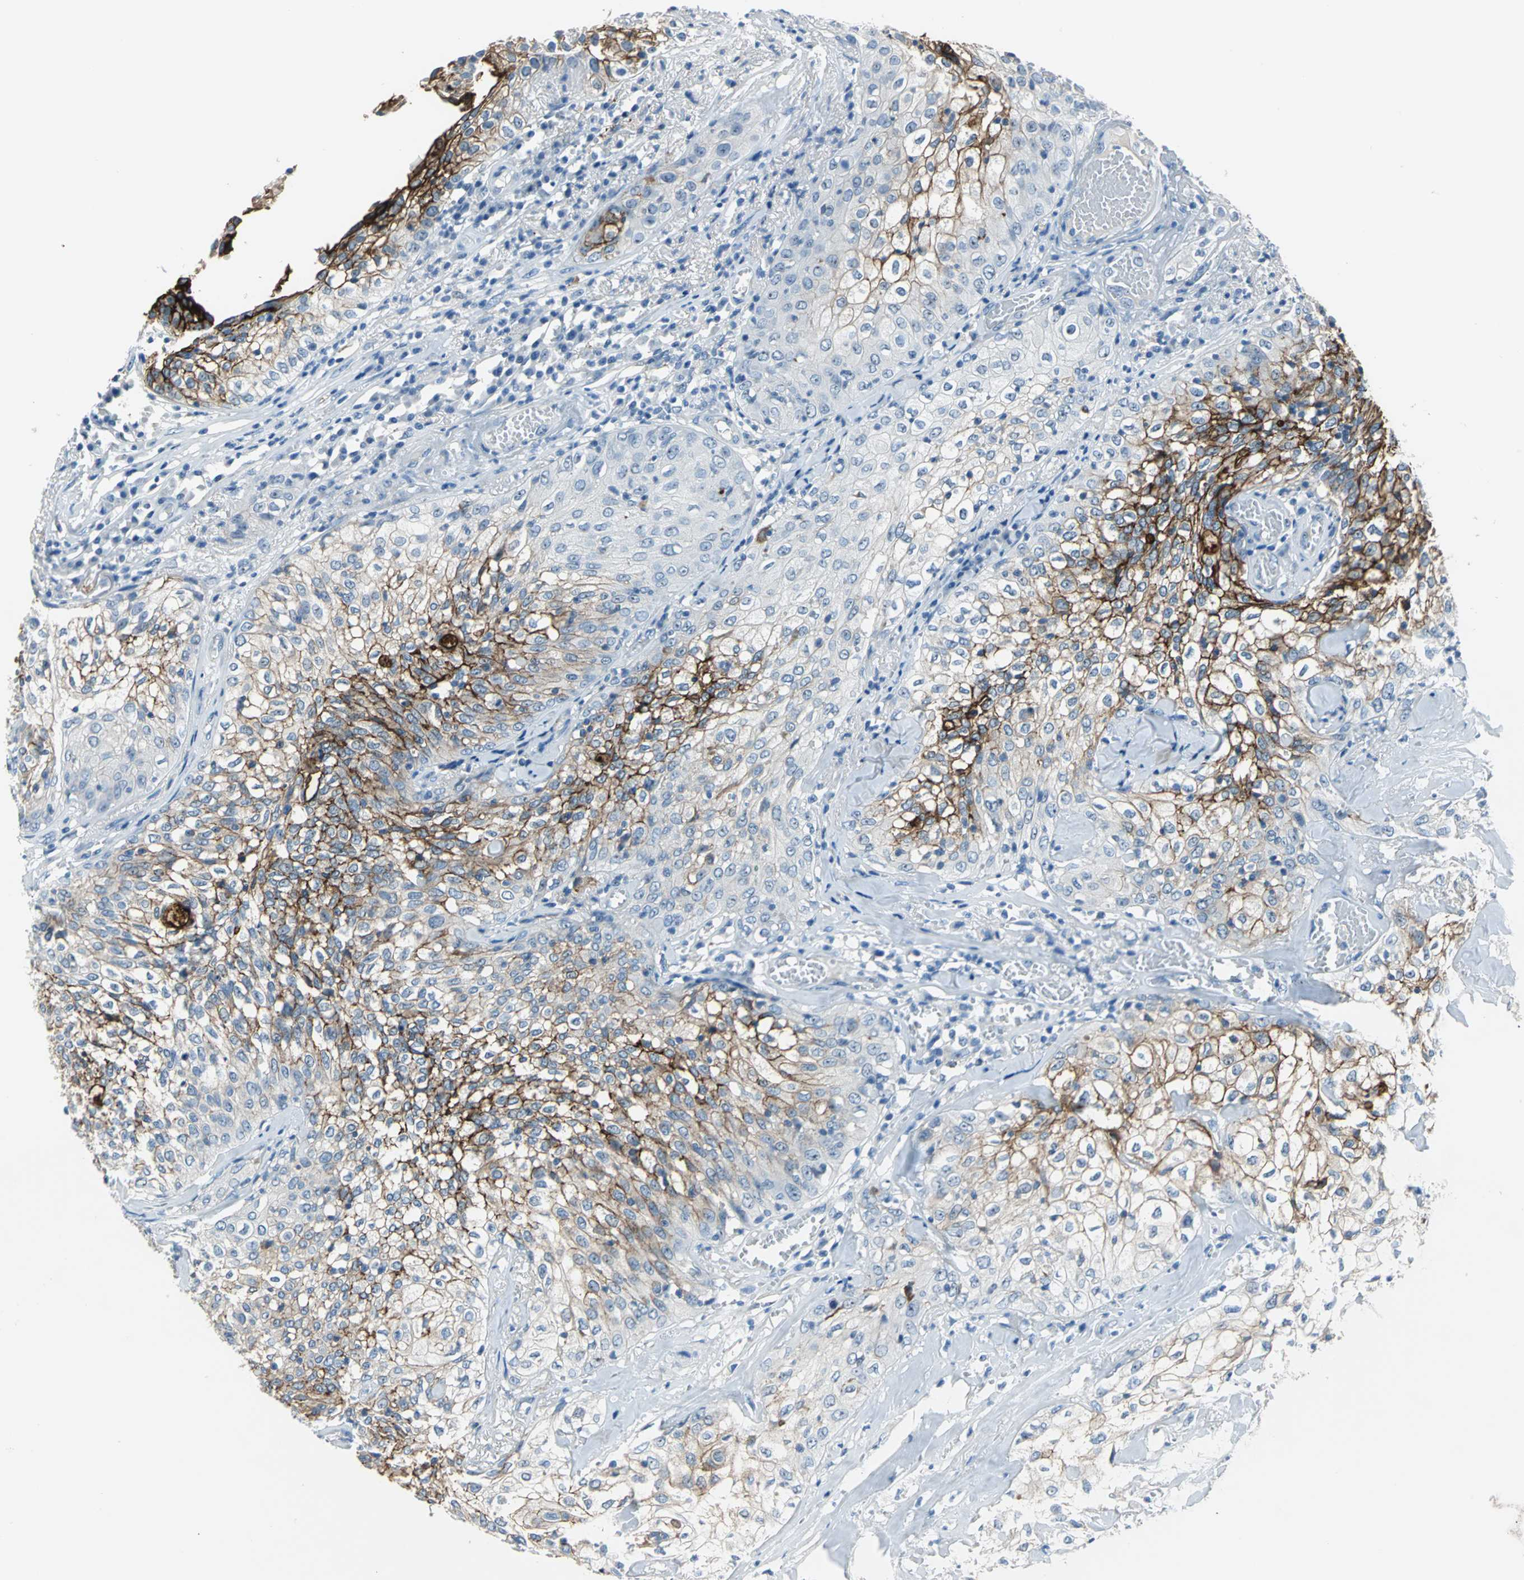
{"staining": {"intensity": "strong", "quantity": "25%-75%", "location": "cytoplasmic/membranous"}, "tissue": "skin cancer", "cell_type": "Tumor cells", "image_type": "cancer", "snomed": [{"axis": "morphology", "description": "Squamous cell carcinoma, NOS"}, {"axis": "topography", "description": "Skin"}], "caption": "Immunohistochemical staining of human skin cancer (squamous cell carcinoma) reveals high levels of strong cytoplasmic/membranous positivity in about 25%-75% of tumor cells.", "gene": "MUC4", "patient": {"sex": "male", "age": 65}}